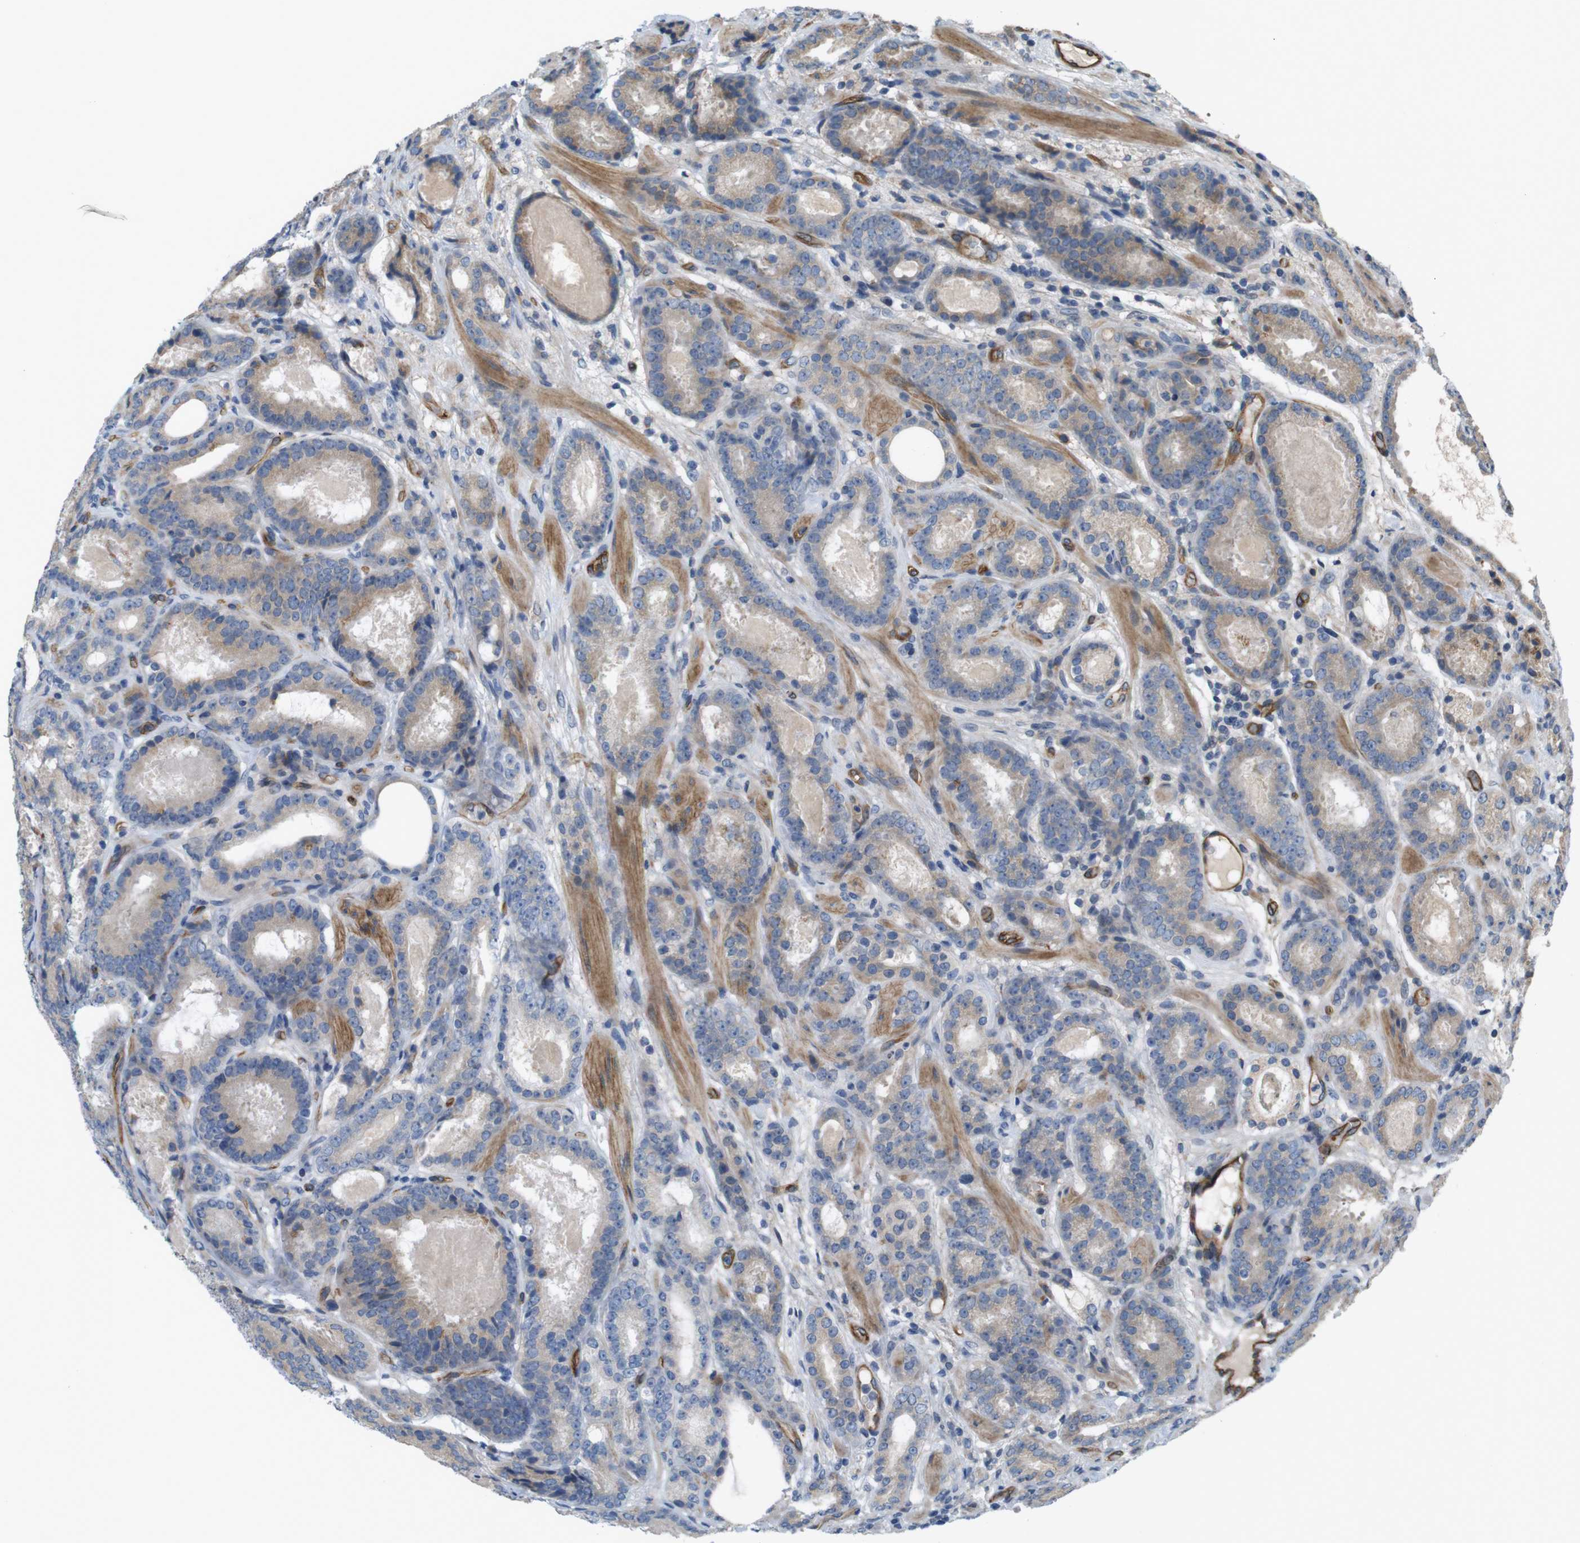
{"staining": {"intensity": "weak", "quantity": ">75%", "location": "cytoplasmic/membranous"}, "tissue": "prostate cancer", "cell_type": "Tumor cells", "image_type": "cancer", "snomed": [{"axis": "morphology", "description": "Adenocarcinoma, Low grade"}, {"axis": "topography", "description": "Prostate"}], "caption": "Protein analysis of low-grade adenocarcinoma (prostate) tissue reveals weak cytoplasmic/membranous staining in about >75% of tumor cells.", "gene": "BVES", "patient": {"sex": "male", "age": 69}}